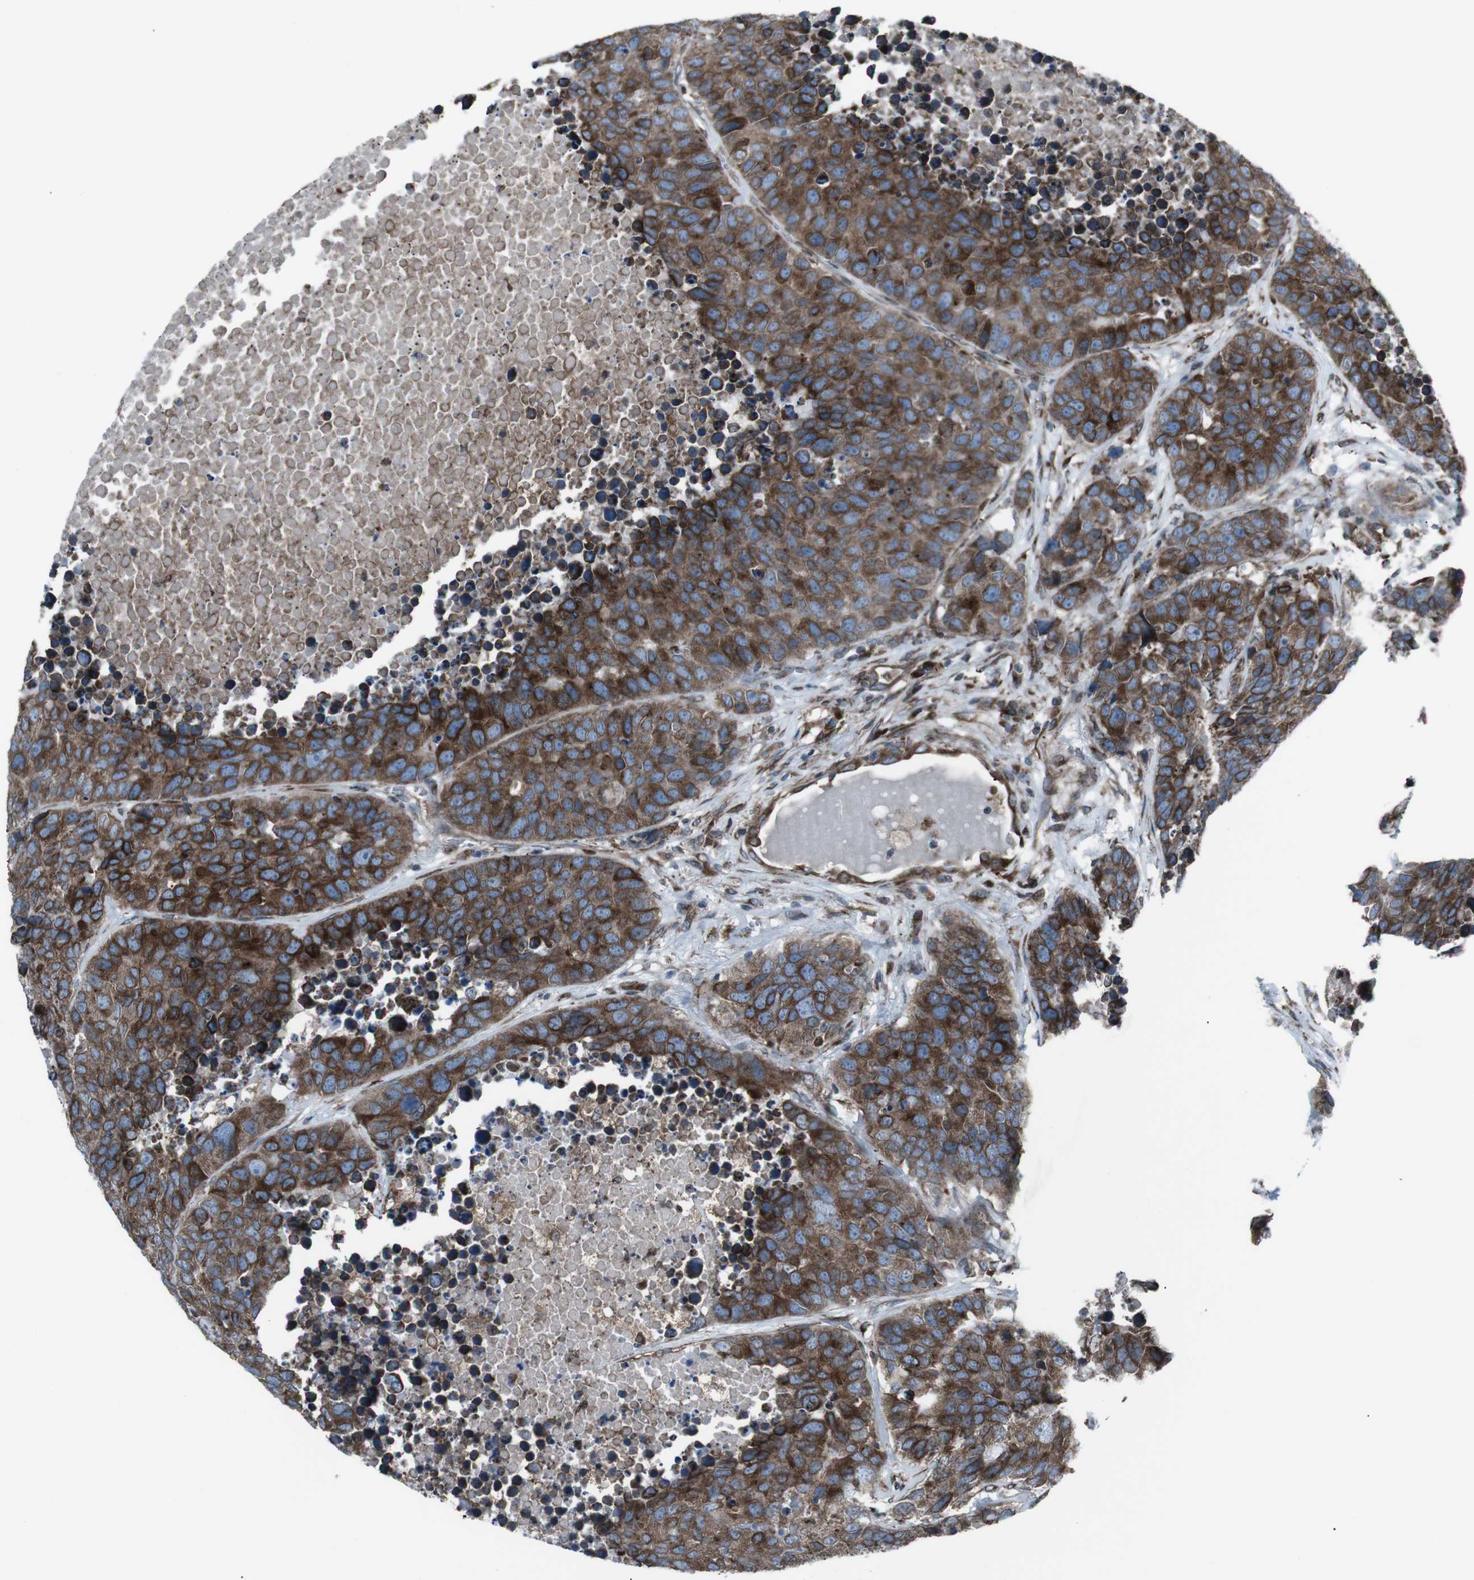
{"staining": {"intensity": "strong", "quantity": "25%-75%", "location": "cytoplasmic/membranous"}, "tissue": "carcinoid", "cell_type": "Tumor cells", "image_type": "cancer", "snomed": [{"axis": "morphology", "description": "Carcinoid, malignant, NOS"}, {"axis": "topography", "description": "Lung"}], "caption": "A histopathology image of malignant carcinoid stained for a protein reveals strong cytoplasmic/membranous brown staining in tumor cells.", "gene": "LNPK", "patient": {"sex": "male", "age": 60}}